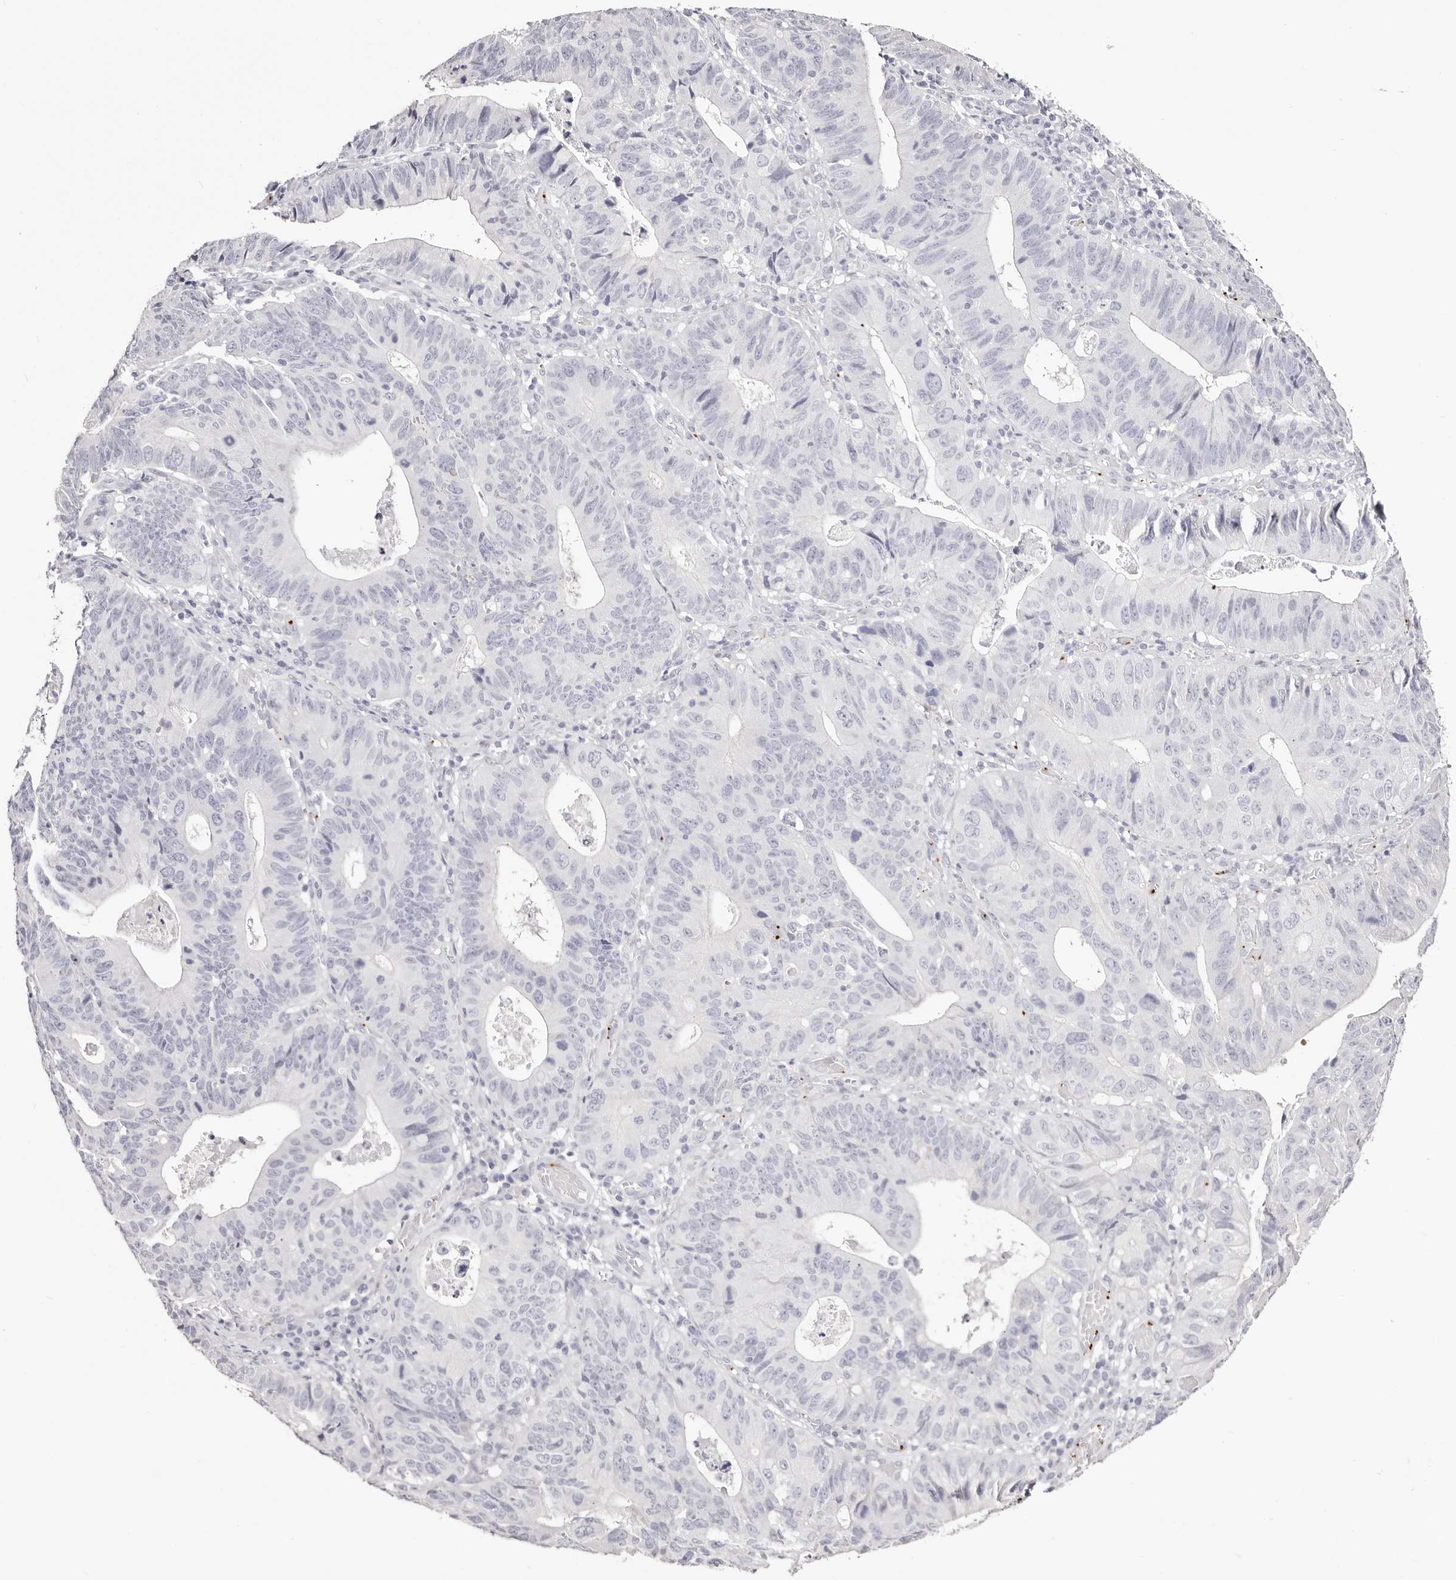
{"staining": {"intensity": "negative", "quantity": "none", "location": "none"}, "tissue": "stomach cancer", "cell_type": "Tumor cells", "image_type": "cancer", "snomed": [{"axis": "morphology", "description": "Adenocarcinoma, NOS"}, {"axis": "topography", "description": "Stomach"}], "caption": "Immunohistochemical staining of stomach adenocarcinoma exhibits no significant staining in tumor cells.", "gene": "PF4", "patient": {"sex": "male", "age": 59}}